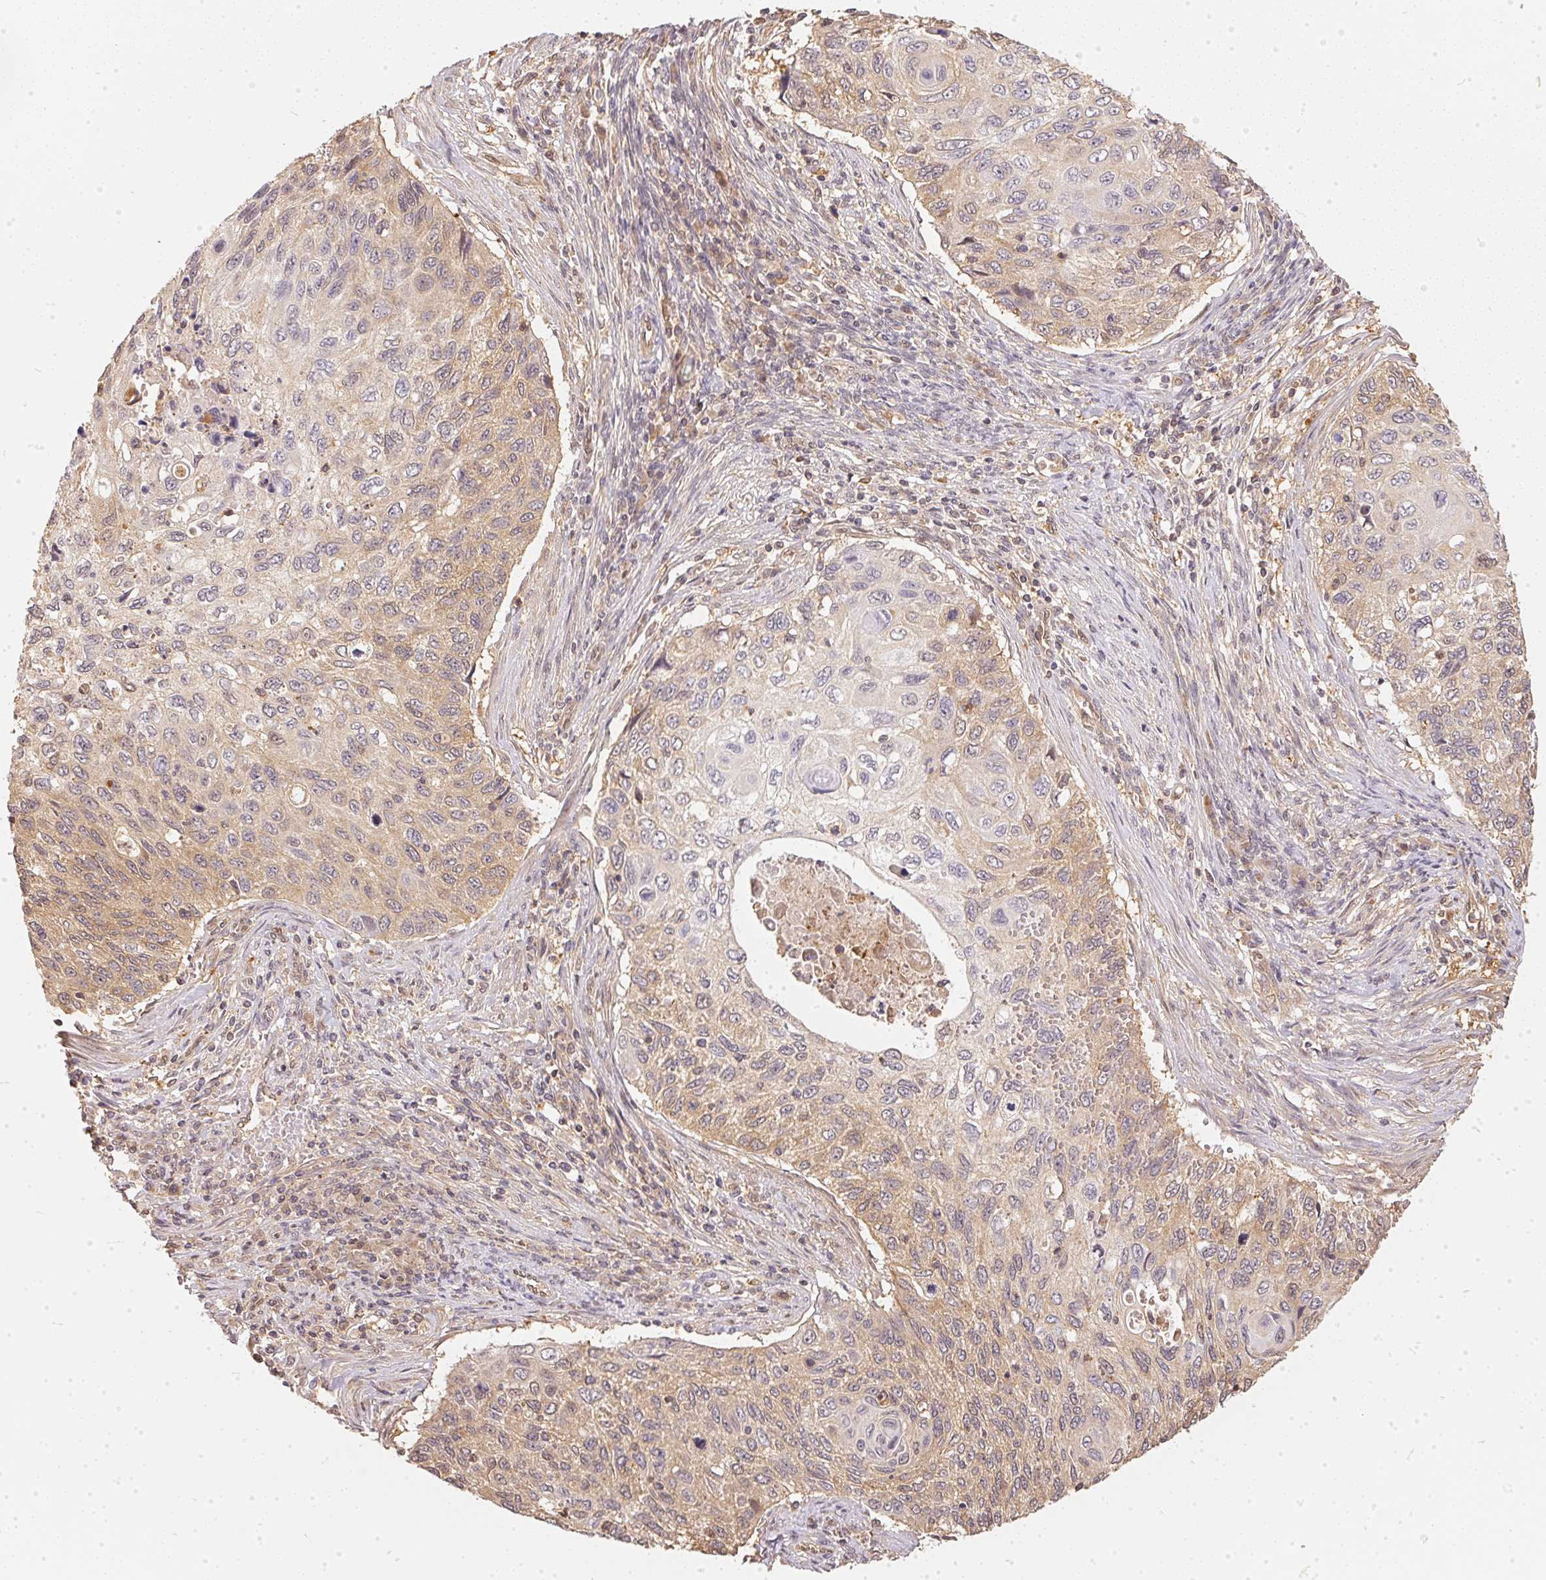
{"staining": {"intensity": "weak", "quantity": "25%-75%", "location": "cytoplasmic/membranous"}, "tissue": "cervical cancer", "cell_type": "Tumor cells", "image_type": "cancer", "snomed": [{"axis": "morphology", "description": "Squamous cell carcinoma, NOS"}, {"axis": "topography", "description": "Cervix"}], "caption": "A brown stain highlights weak cytoplasmic/membranous expression of a protein in cervical cancer tumor cells.", "gene": "BLMH", "patient": {"sex": "female", "age": 70}}